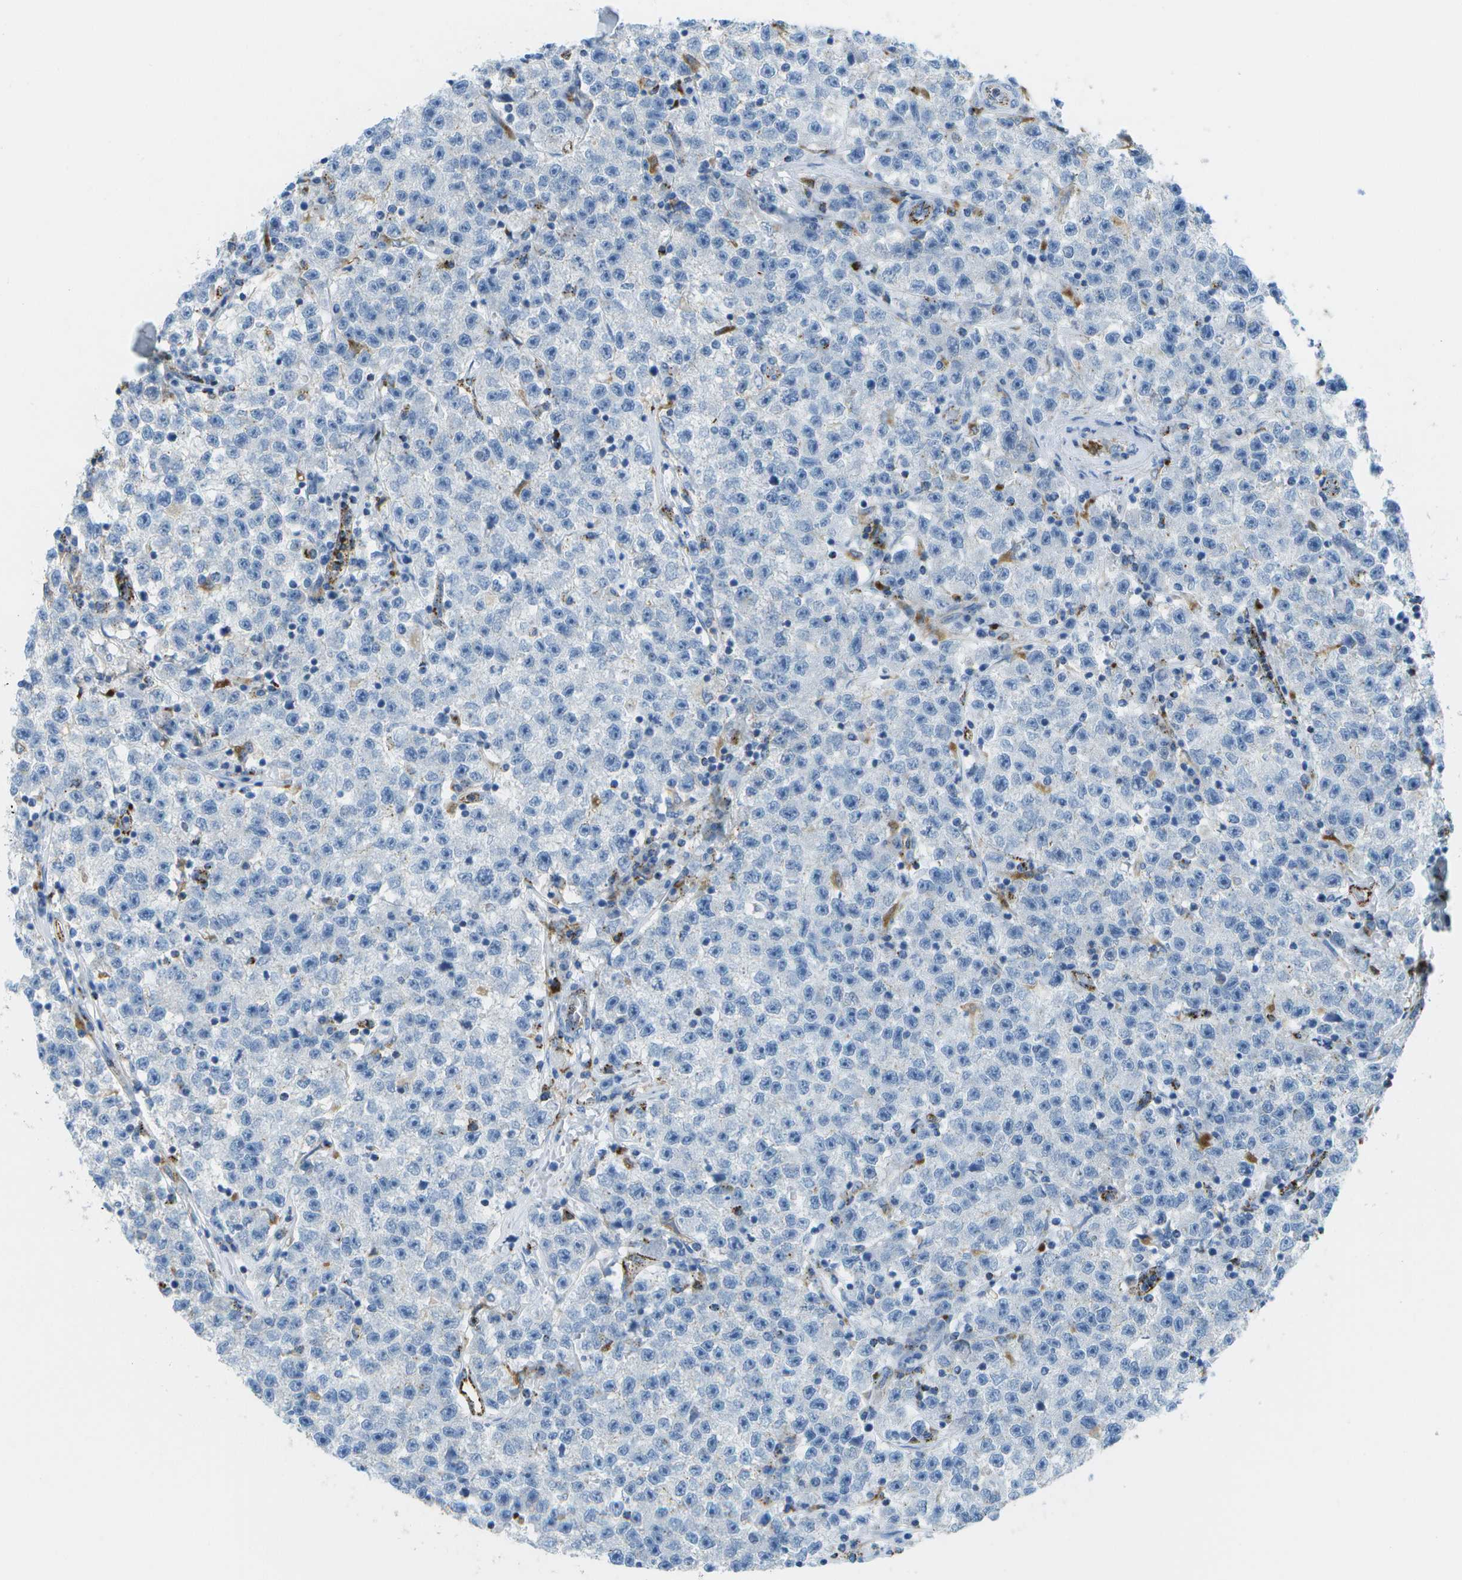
{"staining": {"intensity": "negative", "quantity": "none", "location": "none"}, "tissue": "testis cancer", "cell_type": "Tumor cells", "image_type": "cancer", "snomed": [{"axis": "morphology", "description": "Seminoma, NOS"}, {"axis": "topography", "description": "Testis"}], "caption": "The micrograph demonstrates no staining of tumor cells in seminoma (testis). Nuclei are stained in blue.", "gene": "PRCP", "patient": {"sex": "male", "age": 22}}